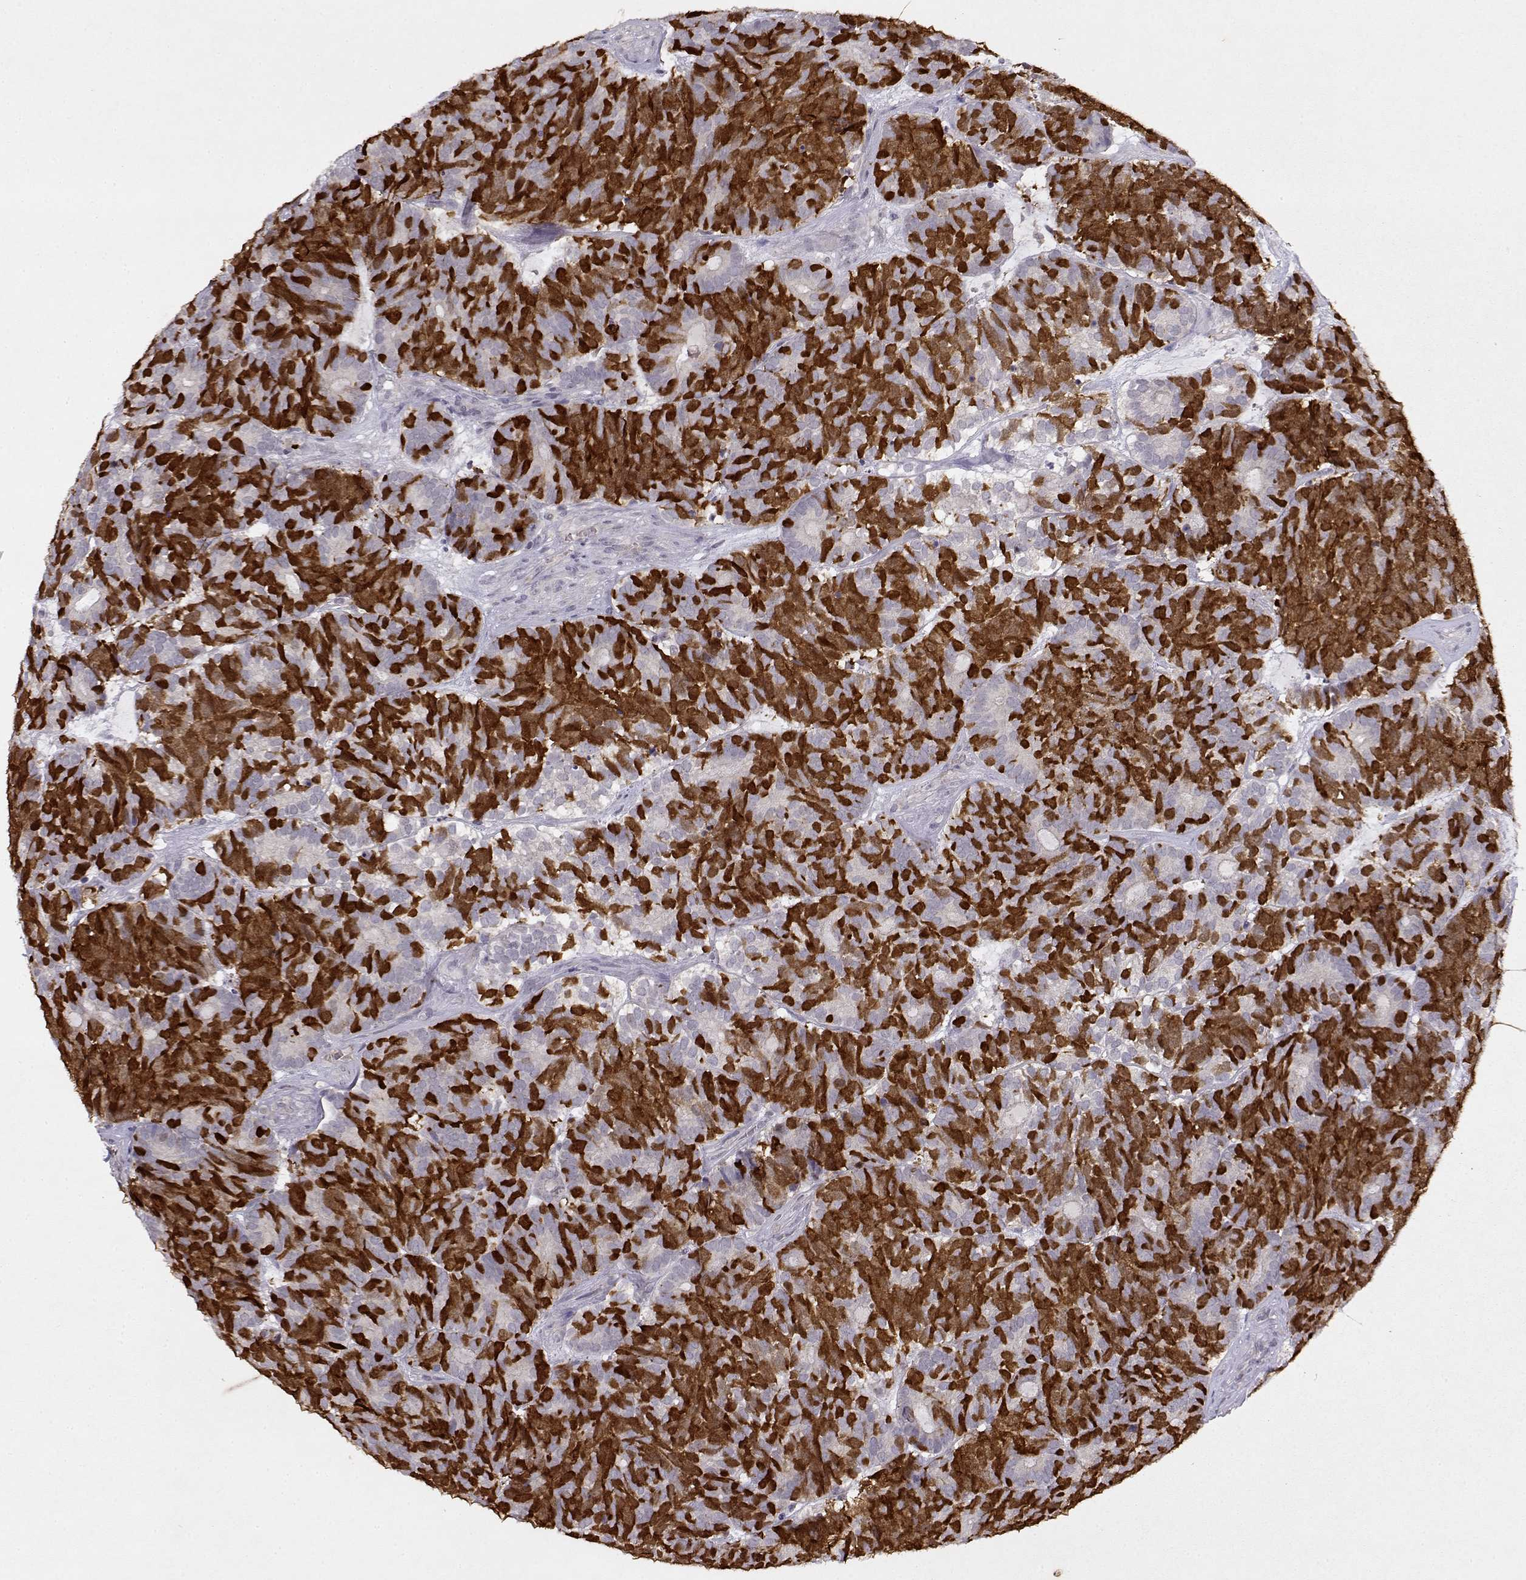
{"staining": {"intensity": "strong", "quantity": "25%-75%", "location": "cytoplasmic/membranous"}, "tissue": "head and neck cancer", "cell_type": "Tumor cells", "image_type": "cancer", "snomed": [{"axis": "morphology", "description": "Adenocarcinoma, NOS"}, {"axis": "topography", "description": "Head-Neck"}], "caption": "Immunohistochemistry image of neoplastic tissue: human head and neck adenocarcinoma stained using IHC reveals high levels of strong protein expression localized specifically in the cytoplasmic/membranous of tumor cells, appearing as a cytoplasmic/membranous brown color.", "gene": "BMX", "patient": {"sex": "female", "age": 81}}